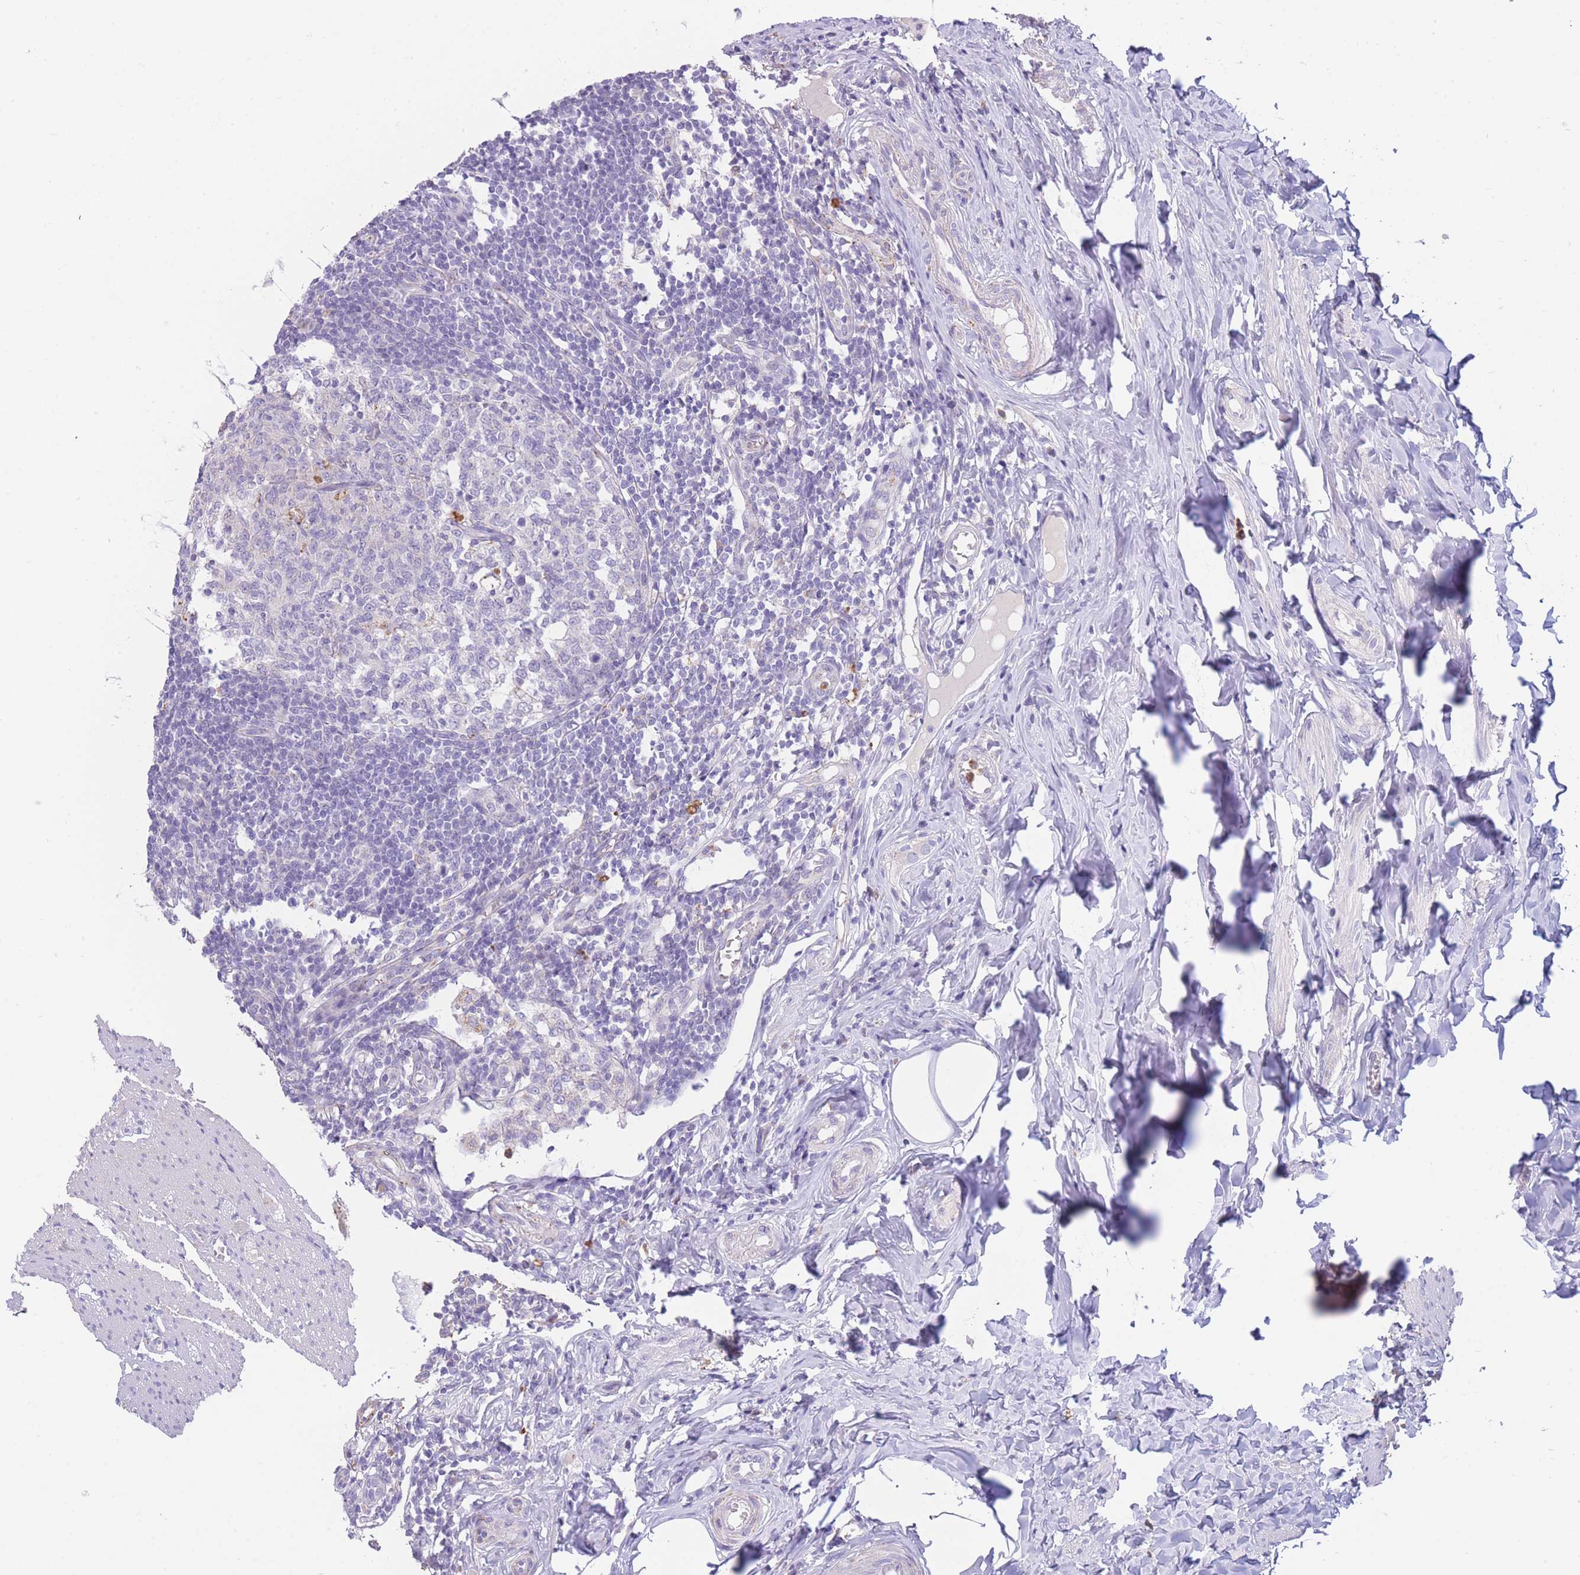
{"staining": {"intensity": "negative", "quantity": "none", "location": "none"}, "tissue": "appendix", "cell_type": "Glandular cells", "image_type": "normal", "snomed": [{"axis": "morphology", "description": "Normal tissue, NOS"}, {"axis": "topography", "description": "Appendix"}], "caption": "The IHC histopathology image has no significant staining in glandular cells of appendix. (Immunohistochemistry (ihc), brightfield microscopy, high magnification).", "gene": "CENPM", "patient": {"sex": "female", "age": 33}}